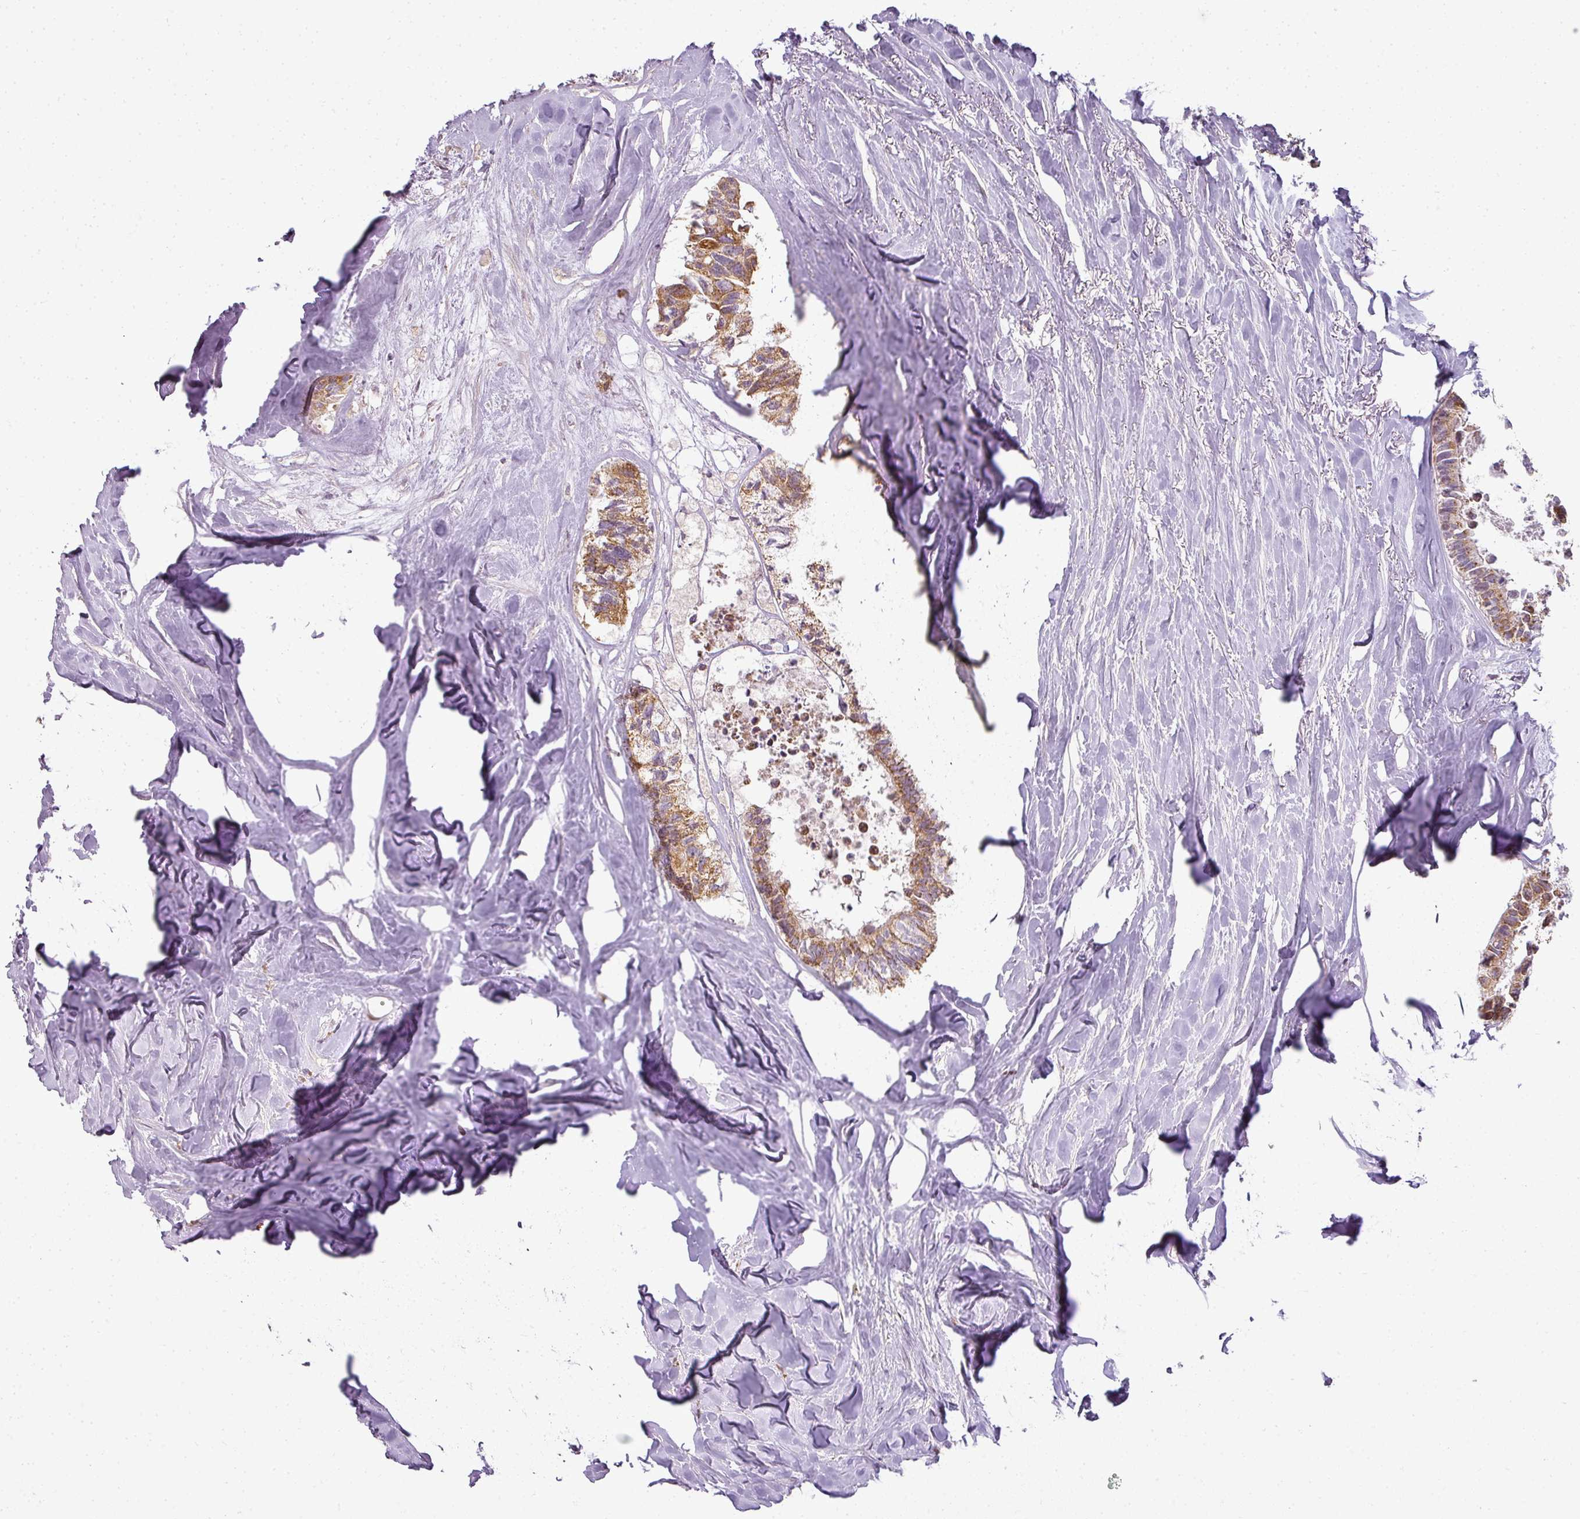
{"staining": {"intensity": "moderate", "quantity": ">75%", "location": "cytoplasmic/membranous"}, "tissue": "colorectal cancer", "cell_type": "Tumor cells", "image_type": "cancer", "snomed": [{"axis": "morphology", "description": "Adenocarcinoma, NOS"}, {"axis": "topography", "description": "Colon"}, {"axis": "topography", "description": "Rectum"}], "caption": "High-power microscopy captured an immunohistochemistry (IHC) image of colorectal cancer, revealing moderate cytoplasmic/membranous expression in about >75% of tumor cells.", "gene": "LY75", "patient": {"sex": "male", "age": 57}}